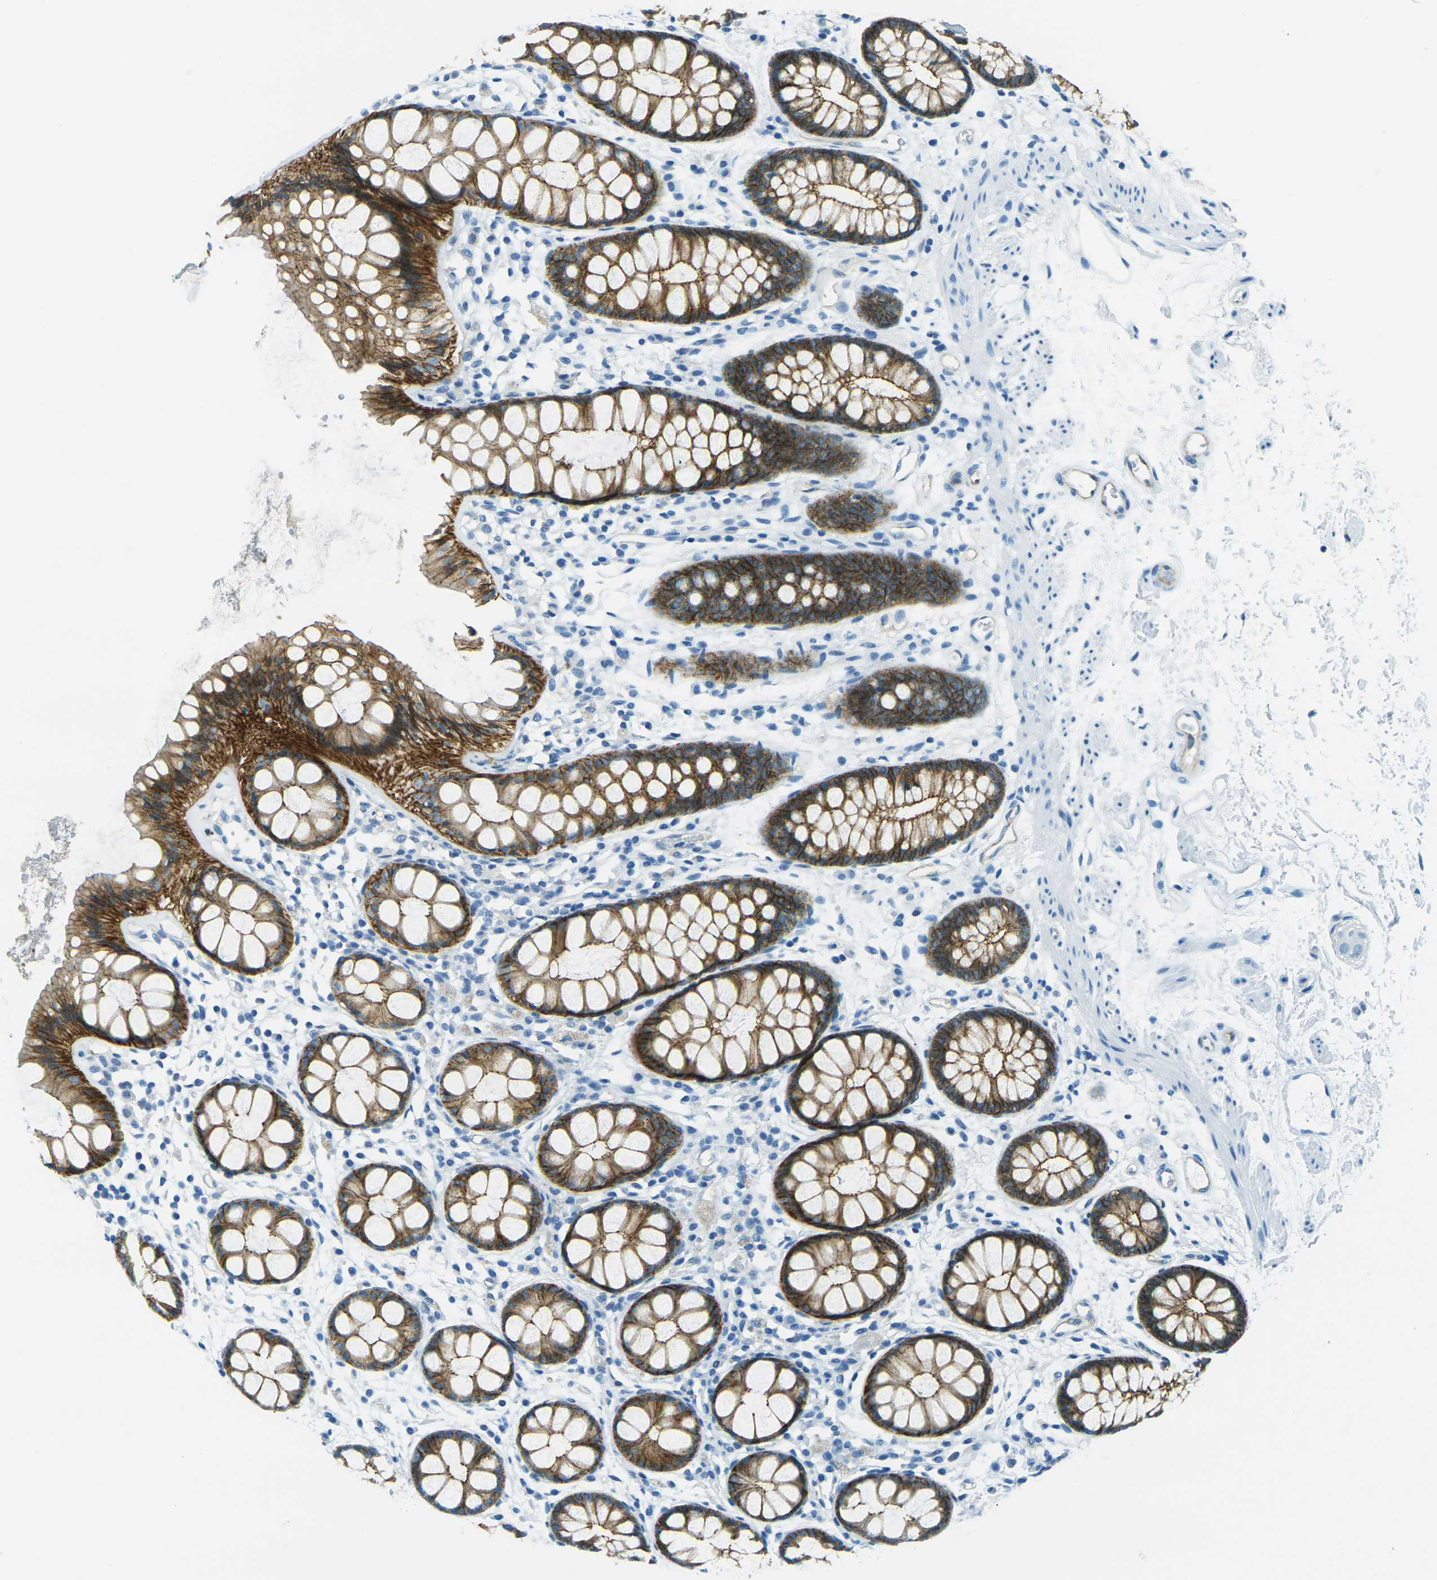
{"staining": {"intensity": "strong", "quantity": ">75%", "location": "cytoplasmic/membranous"}, "tissue": "rectum", "cell_type": "Glandular cells", "image_type": "normal", "snomed": [{"axis": "morphology", "description": "Normal tissue, NOS"}, {"axis": "topography", "description": "Rectum"}], "caption": "Protein staining shows strong cytoplasmic/membranous staining in approximately >75% of glandular cells in unremarkable rectum.", "gene": "OCLN", "patient": {"sex": "female", "age": 66}}